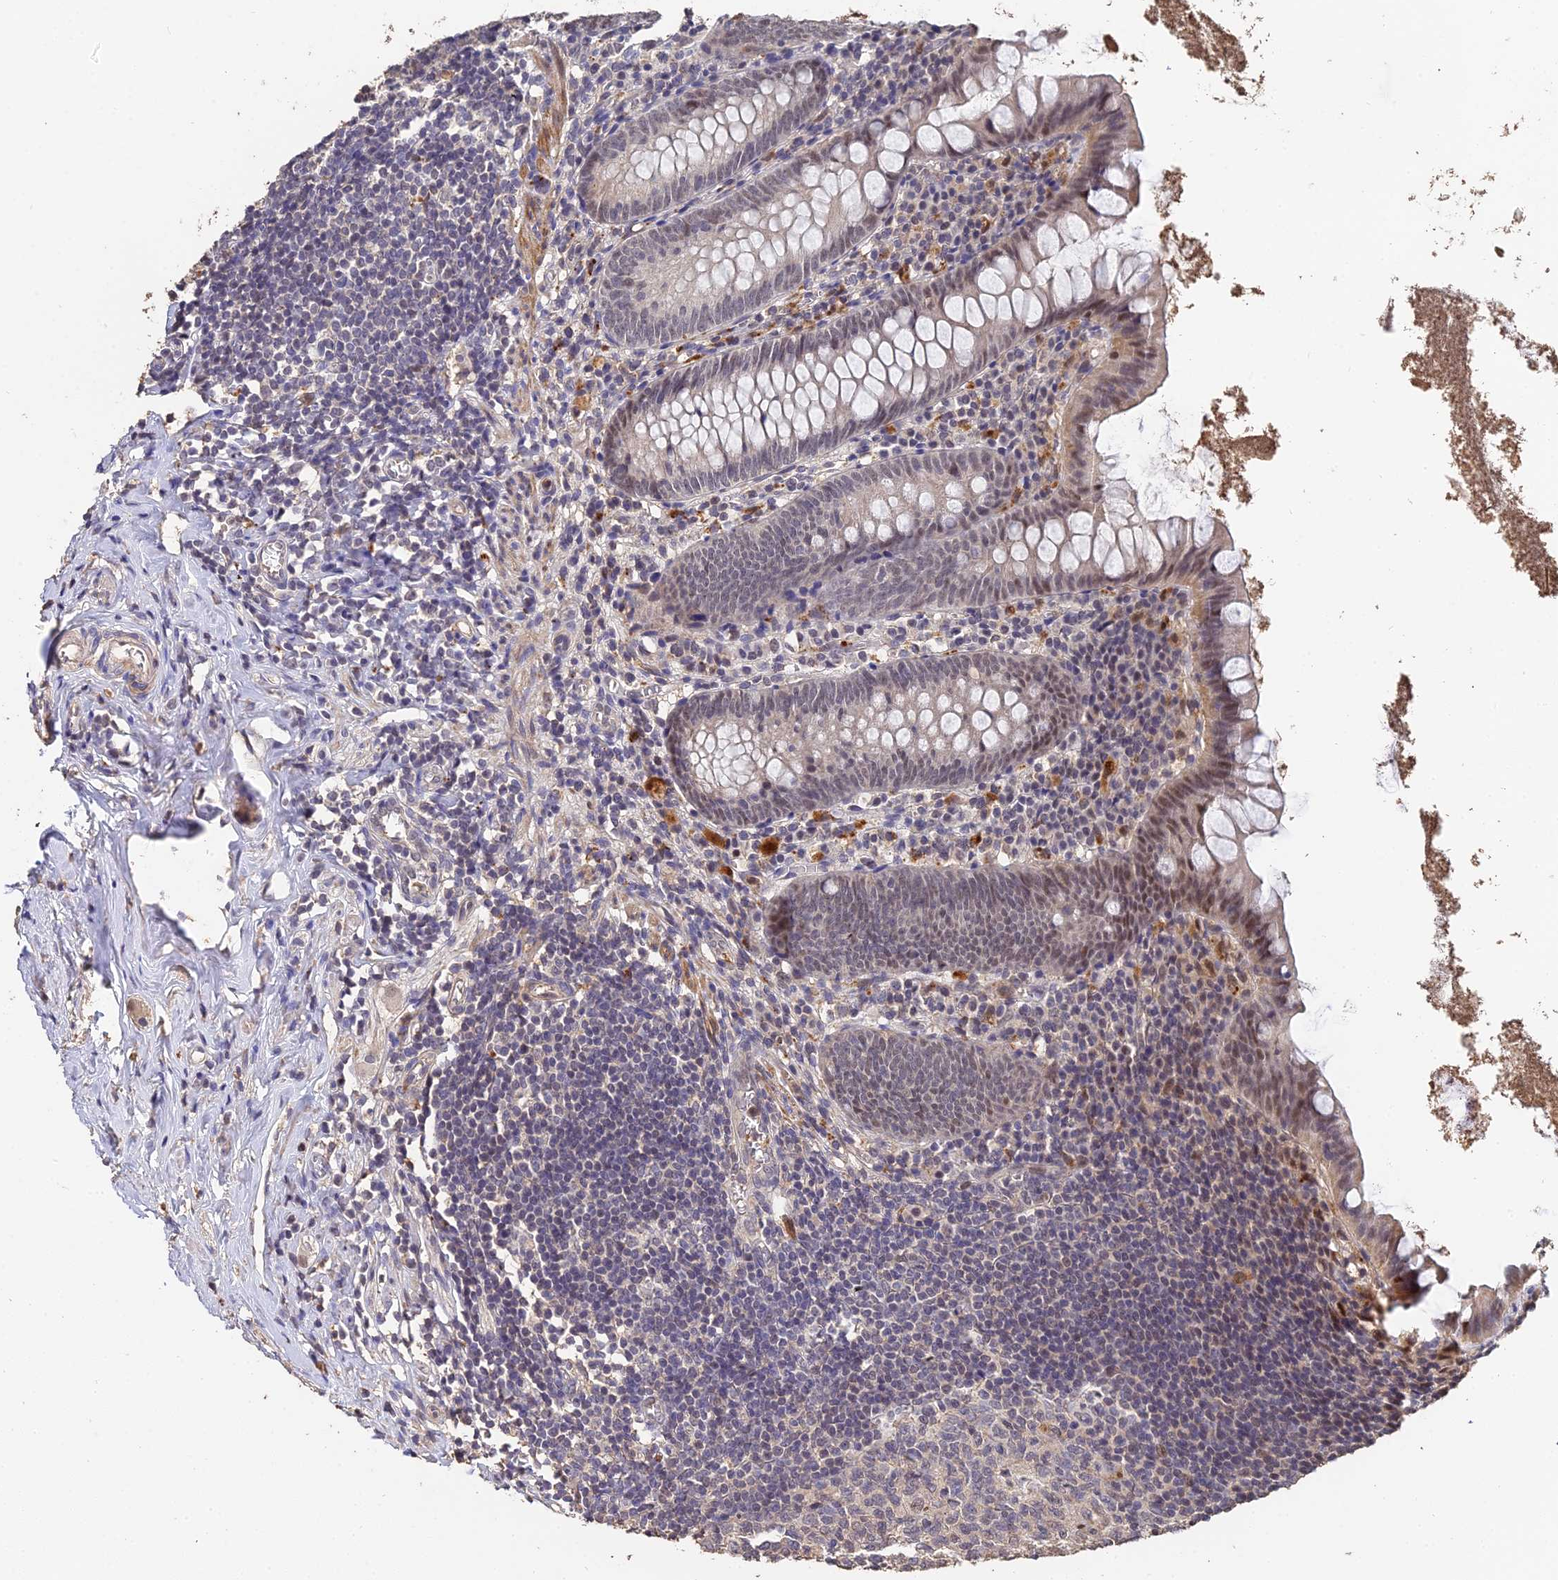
{"staining": {"intensity": "weak", "quantity": "25%-75%", "location": "nuclear"}, "tissue": "appendix", "cell_type": "Glandular cells", "image_type": "normal", "snomed": [{"axis": "morphology", "description": "Normal tissue, NOS"}, {"axis": "topography", "description": "Appendix"}], "caption": "Immunohistochemistry photomicrograph of unremarkable appendix stained for a protein (brown), which demonstrates low levels of weak nuclear staining in approximately 25%-75% of glandular cells.", "gene": "LSM5", "patient": {"sex": "female", "age": 51}}